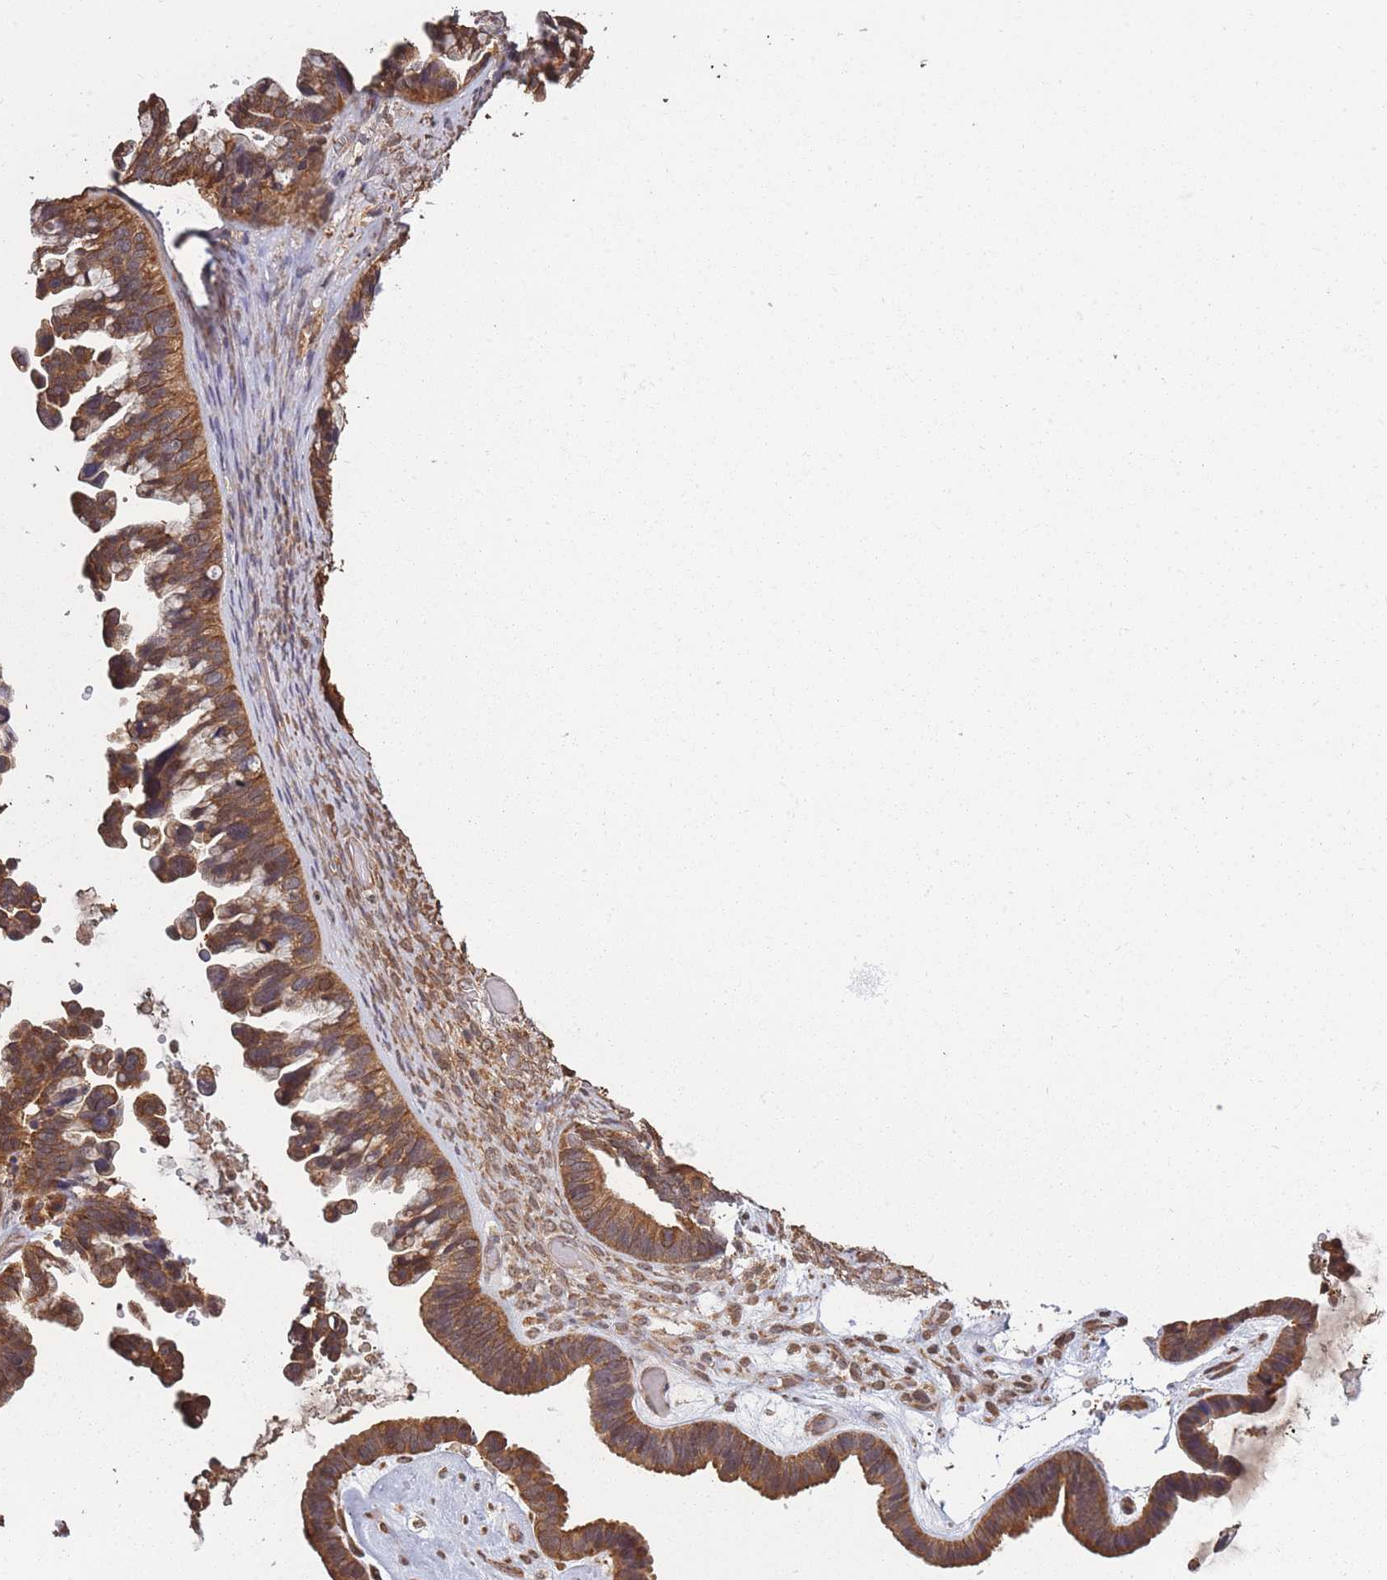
{"staining": {"intensity": "strong", "quantity": ">75%", "location": "cytoplasmic/membranous"}, "tissue": "ovarian cancer", "cell_type": "Tumor cells", "image_type": "cancer", "snomed": [{"axis": "morphology", "description": "Cystadenocarcinoma, serous, NOS"}, {"axis": "topography", "description": "Ovary"}], "caption": "The histopathology image shows immunohistochemical staining of ovarian cancer (serous cystadenocarcinoma). There is strong cytoplasmic/membranous staining is appreciated in about >75% of tumor cells.", "gene": "ARL13B", "patient": {"sex": "female", "age": 56}}